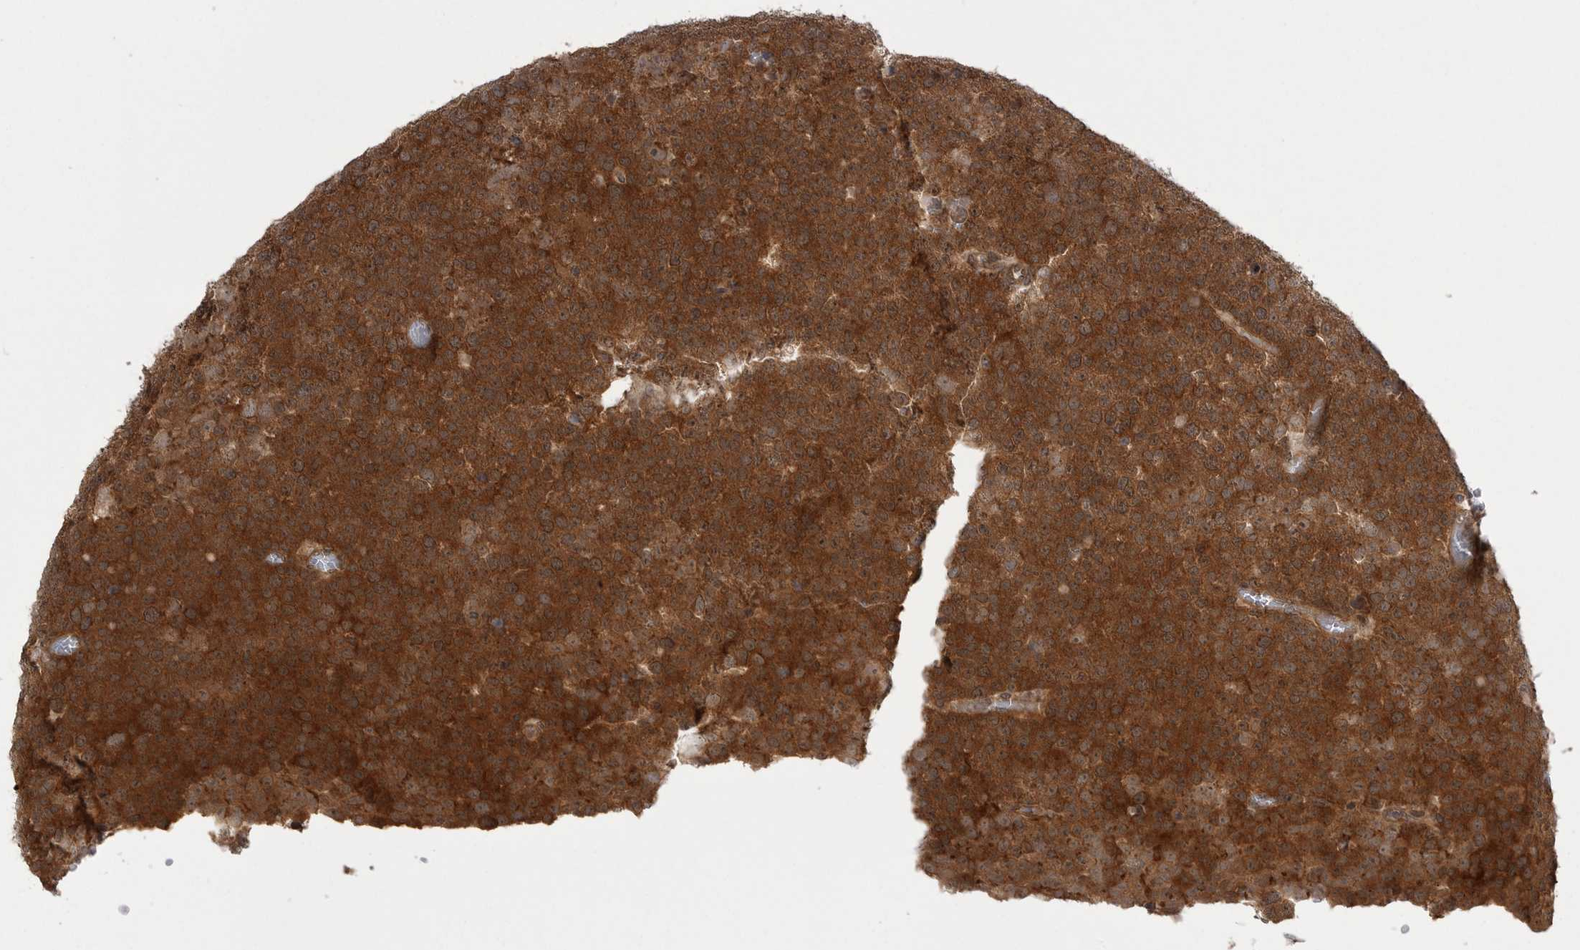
{"staining": {"intensity": "strong", "quantity": ">75%", "location": "cytoplasmic/membranous"}, "tissue": "testis cancer", "cell_type": "Tumor cells", "image_type": "cancer", "snomed": [{"axis": "morphology", "description": "Seminoma, NOS"}, {"axis": "topography", "description": "Testis"}], "caption": "Testis cancer stained with a brown dye shows strong cytoplasmic/membranous positive staining in about >75% of tumor cells.", "gene": "PDCL", "patient": {"sex": "male", "age": 71}}